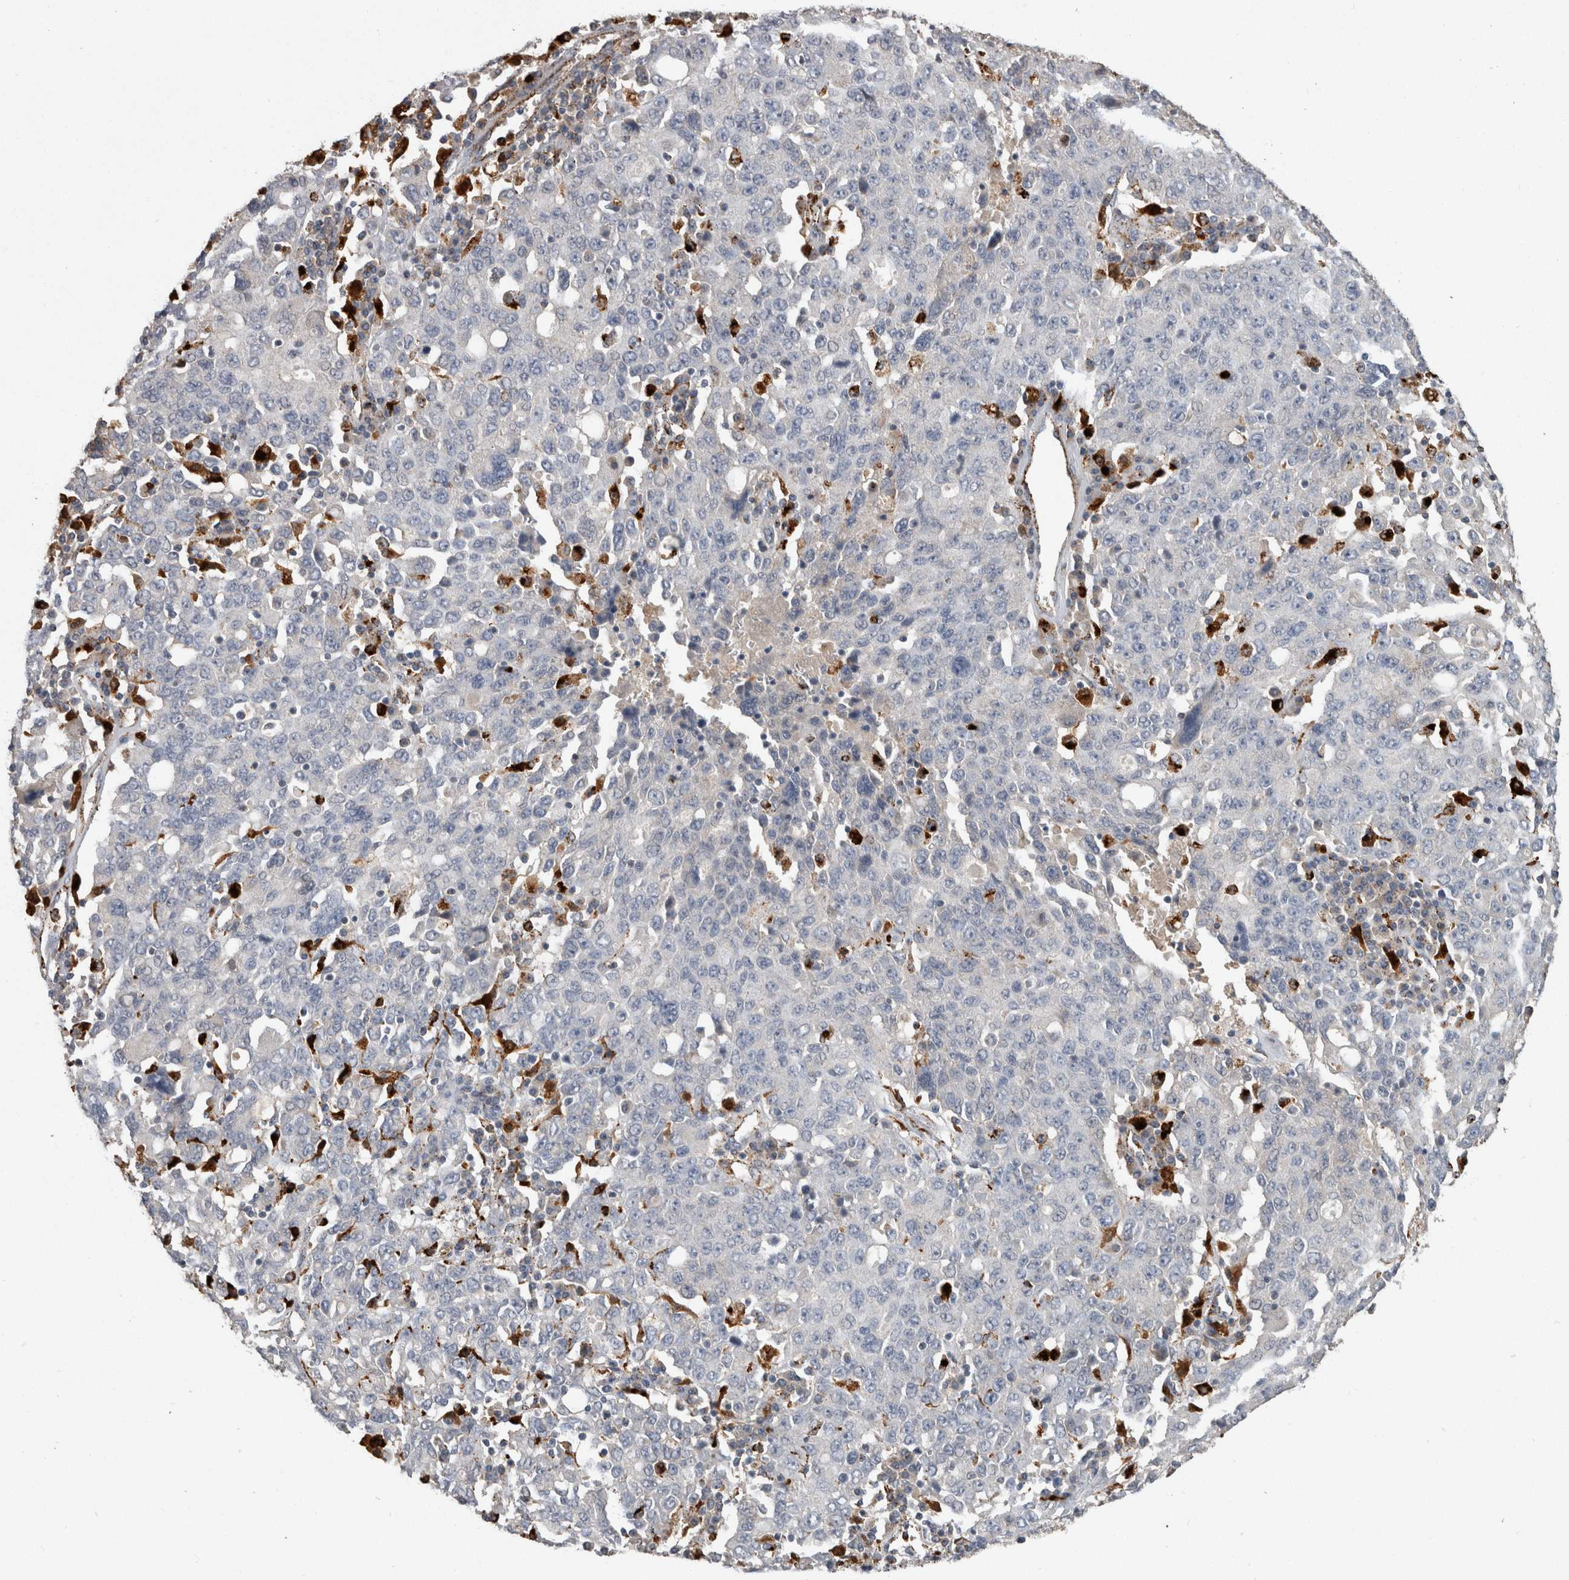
{"staining": {"intensity": "negative", "quantity": "none", "location": "none"}, "tissue": "ovarian cancer", "cell_type": "Tumor cells", "image_type": "cancer", "snomed": [{"axis": "morphology", "description": "Carcinoma, endometroid"}, {"axis": "topography", "description": "Ovary"}], "caption": "Immunohistochemical staining of ovarian cancer (endometroid carcinoma) shows no significant positivity in tumor cells. Nuclei are stained in blue.", "gene": "CTSZ", "patient": {"sex": "female", "age": 62}}